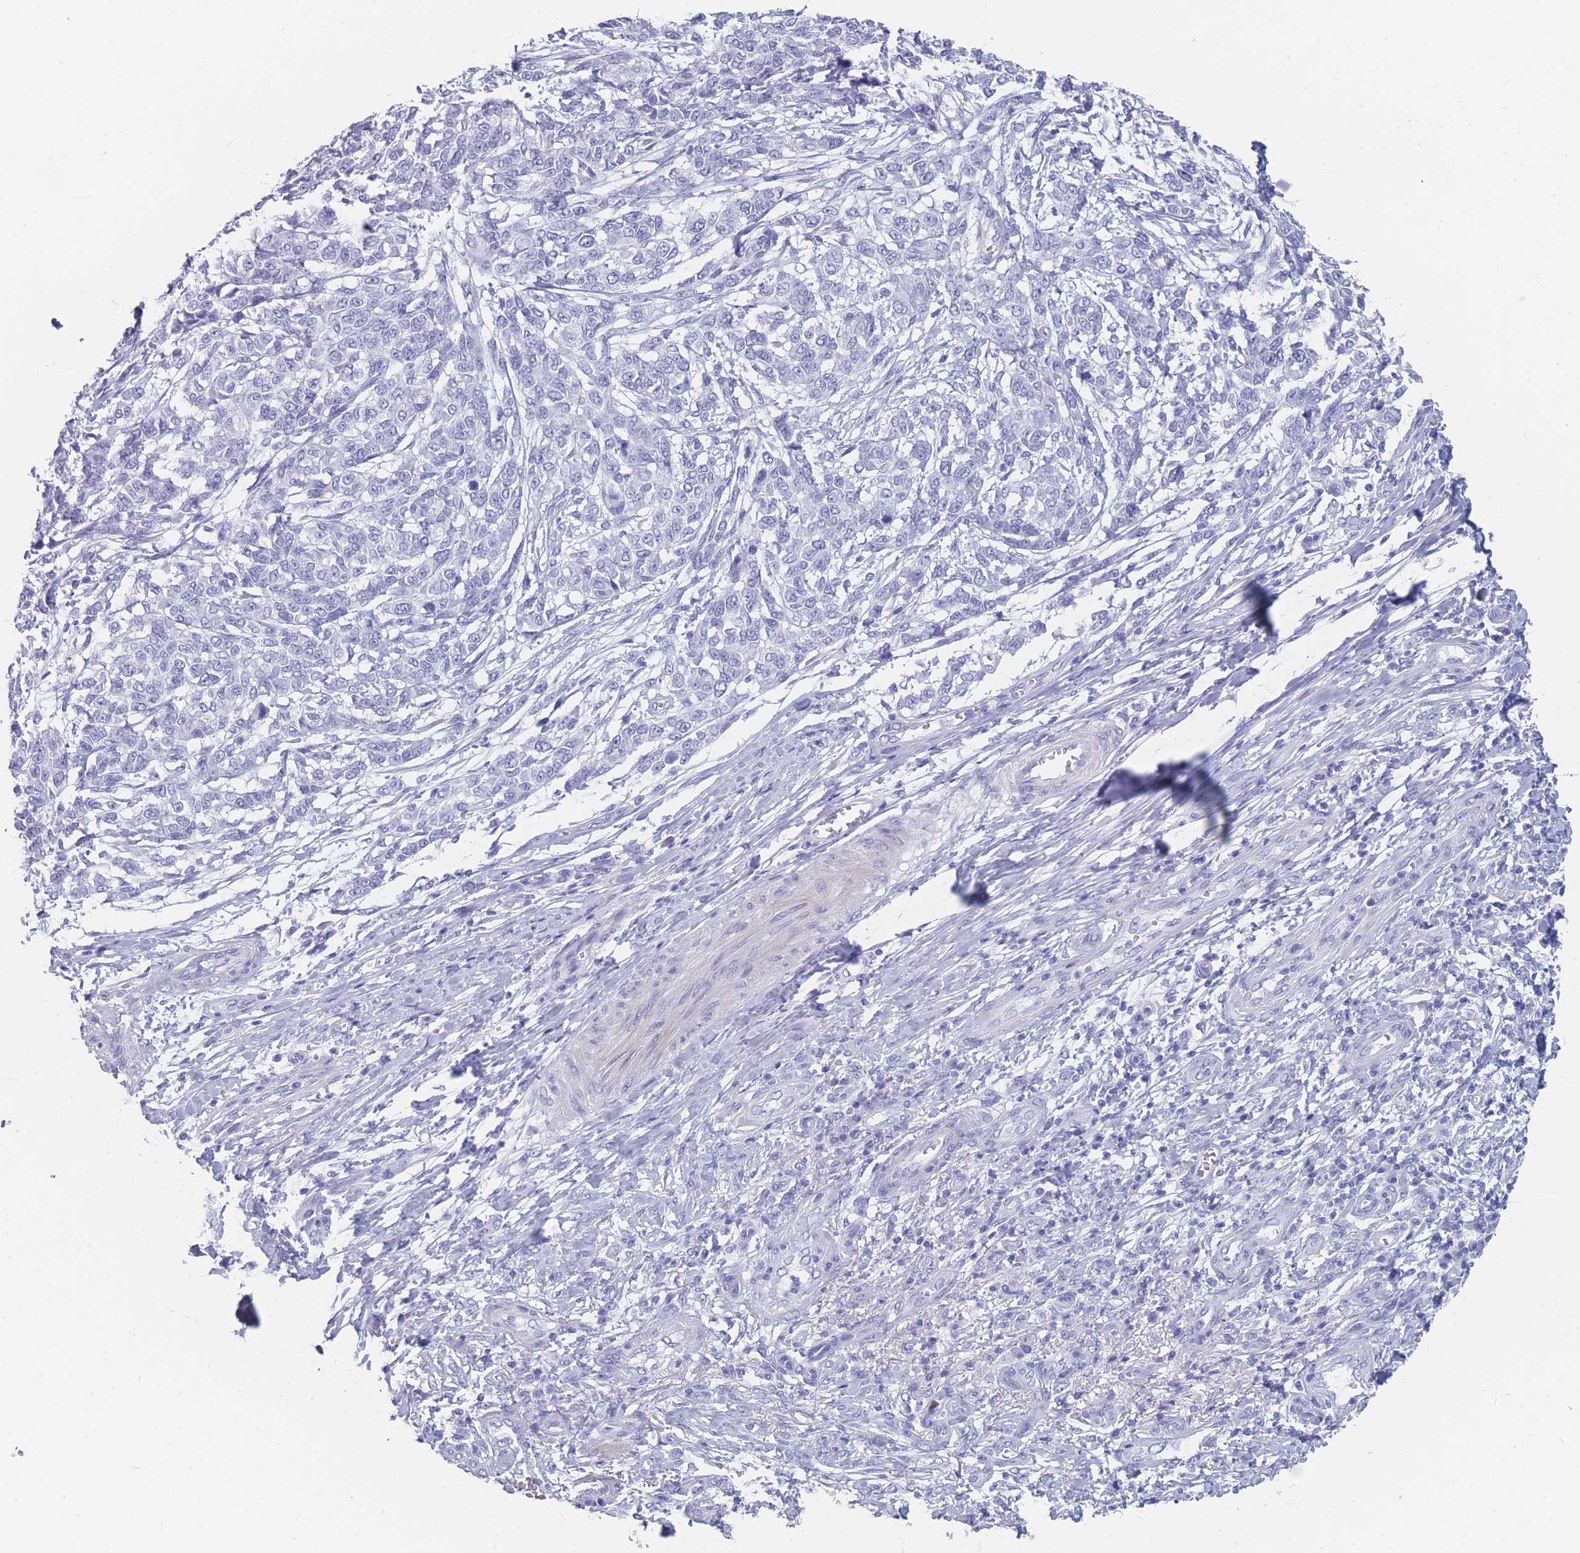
{"staining": {"intensity": "negative", "quantity": "none", "location": "none"}, "tissue": "melanoma", "cell_type": "Tumor cells", "image_type": "cancer", "snomed": [{"axis": "morphology", "description": "Malignant melanoma, NOS"}, {"axis": "topography", "description": "Skin"}], "caption": "Tumor cells show no significant positivity in malignant melanoma. (DAB immunohistochemistry (IHC), high magnification).", "gene": "OR5D16", "patient": {"sex": "male", "age": 49}}